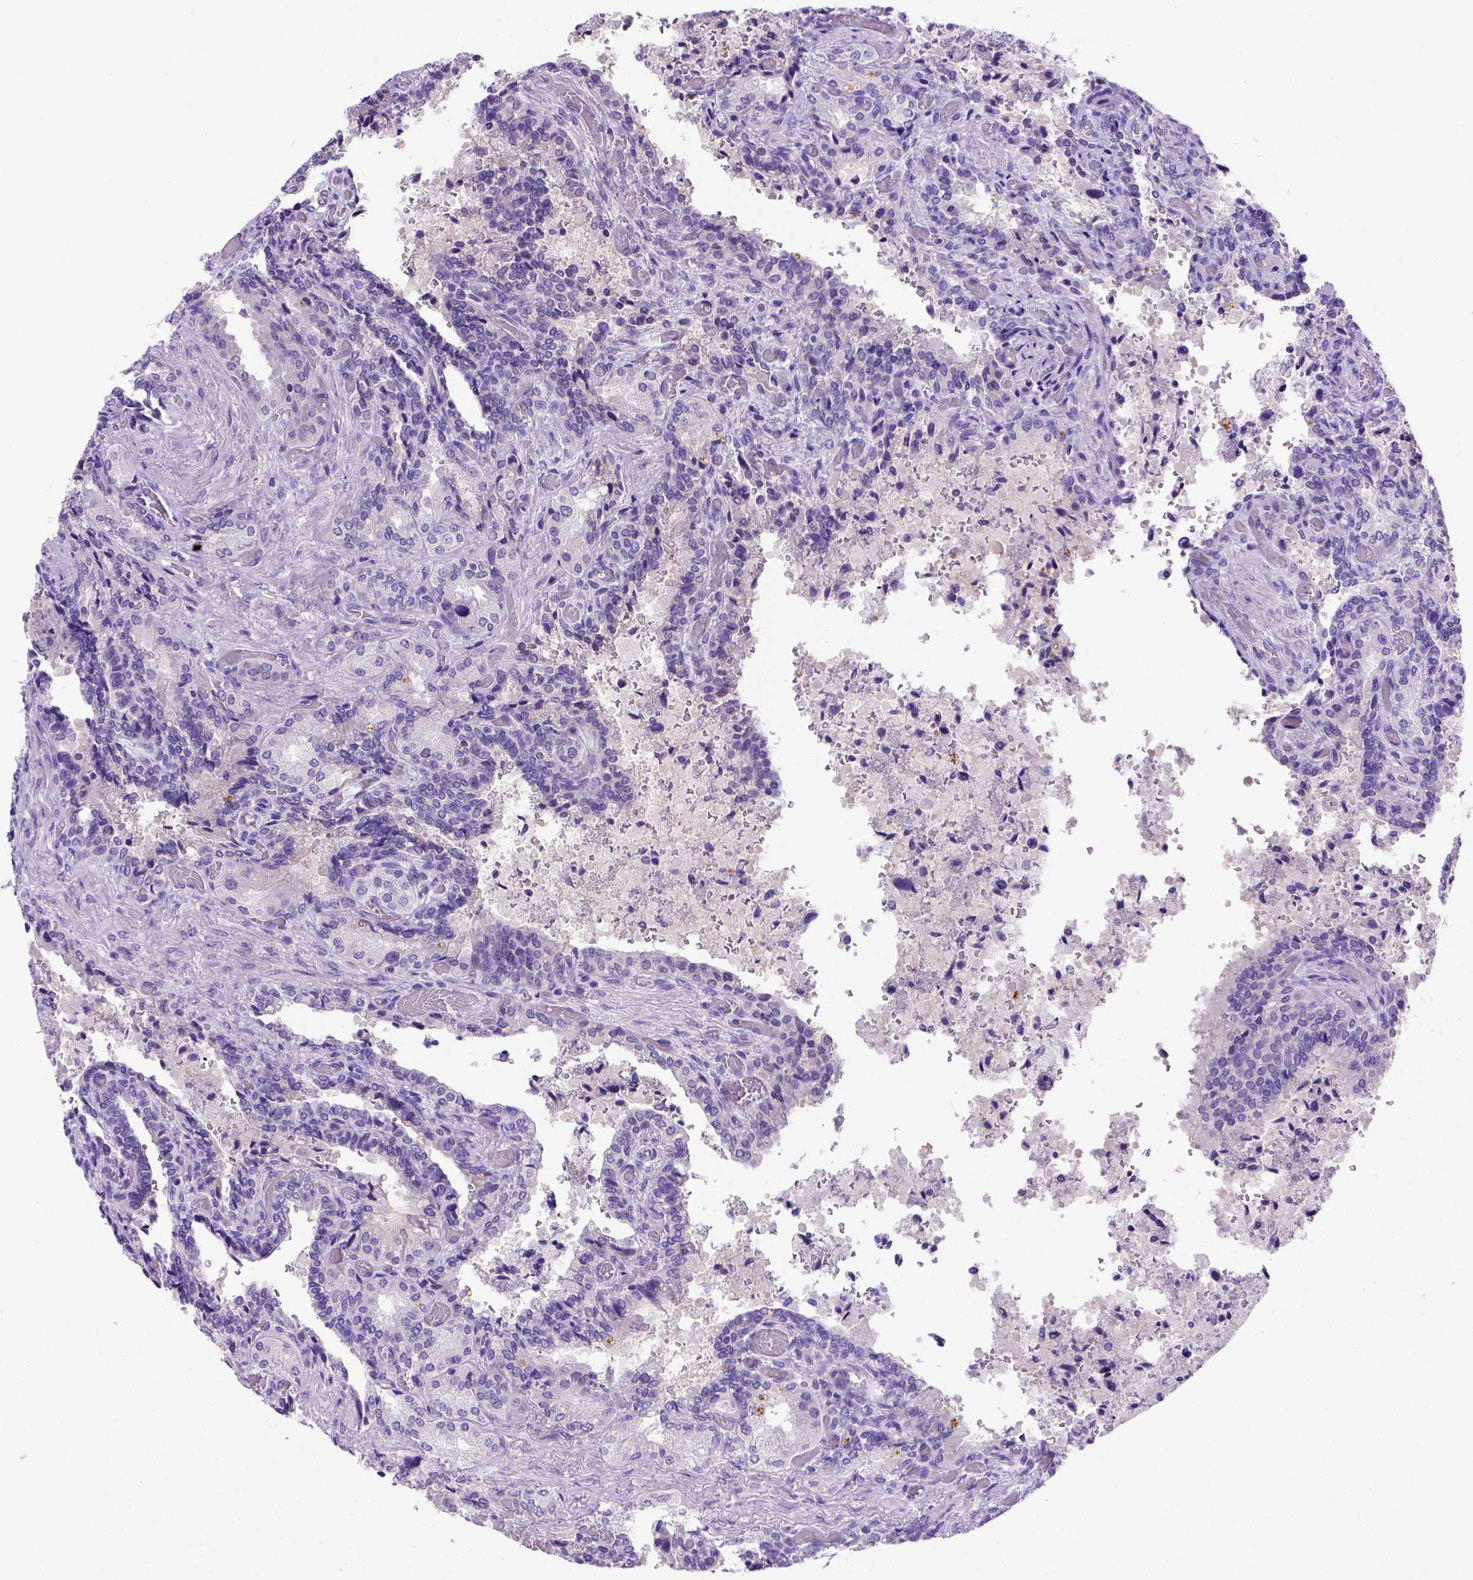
{"staining": {"intensity": "negative", "quantity": "none", "location": "none"}, "tissue": "seminal vesicle", "cell_type": "Glandular cells", "image_type": "normal", "snomed": [{"axis": "morphology", "description": "Normal tissue, NOS"}, {"axis": "topography", "description": "Seminal veicle"}], "caption": "Immunohistochemistry (IHC) of normal human seminal vesicle shows no positivity in glandular cells. The staining is performed using DAB (3,3'-diaminobenzidine) brown chromogen with nuclei counter-stained in using hematoxylin.", "gene": "FAM81B", "patient": {"sex": "male", "age": 68}}